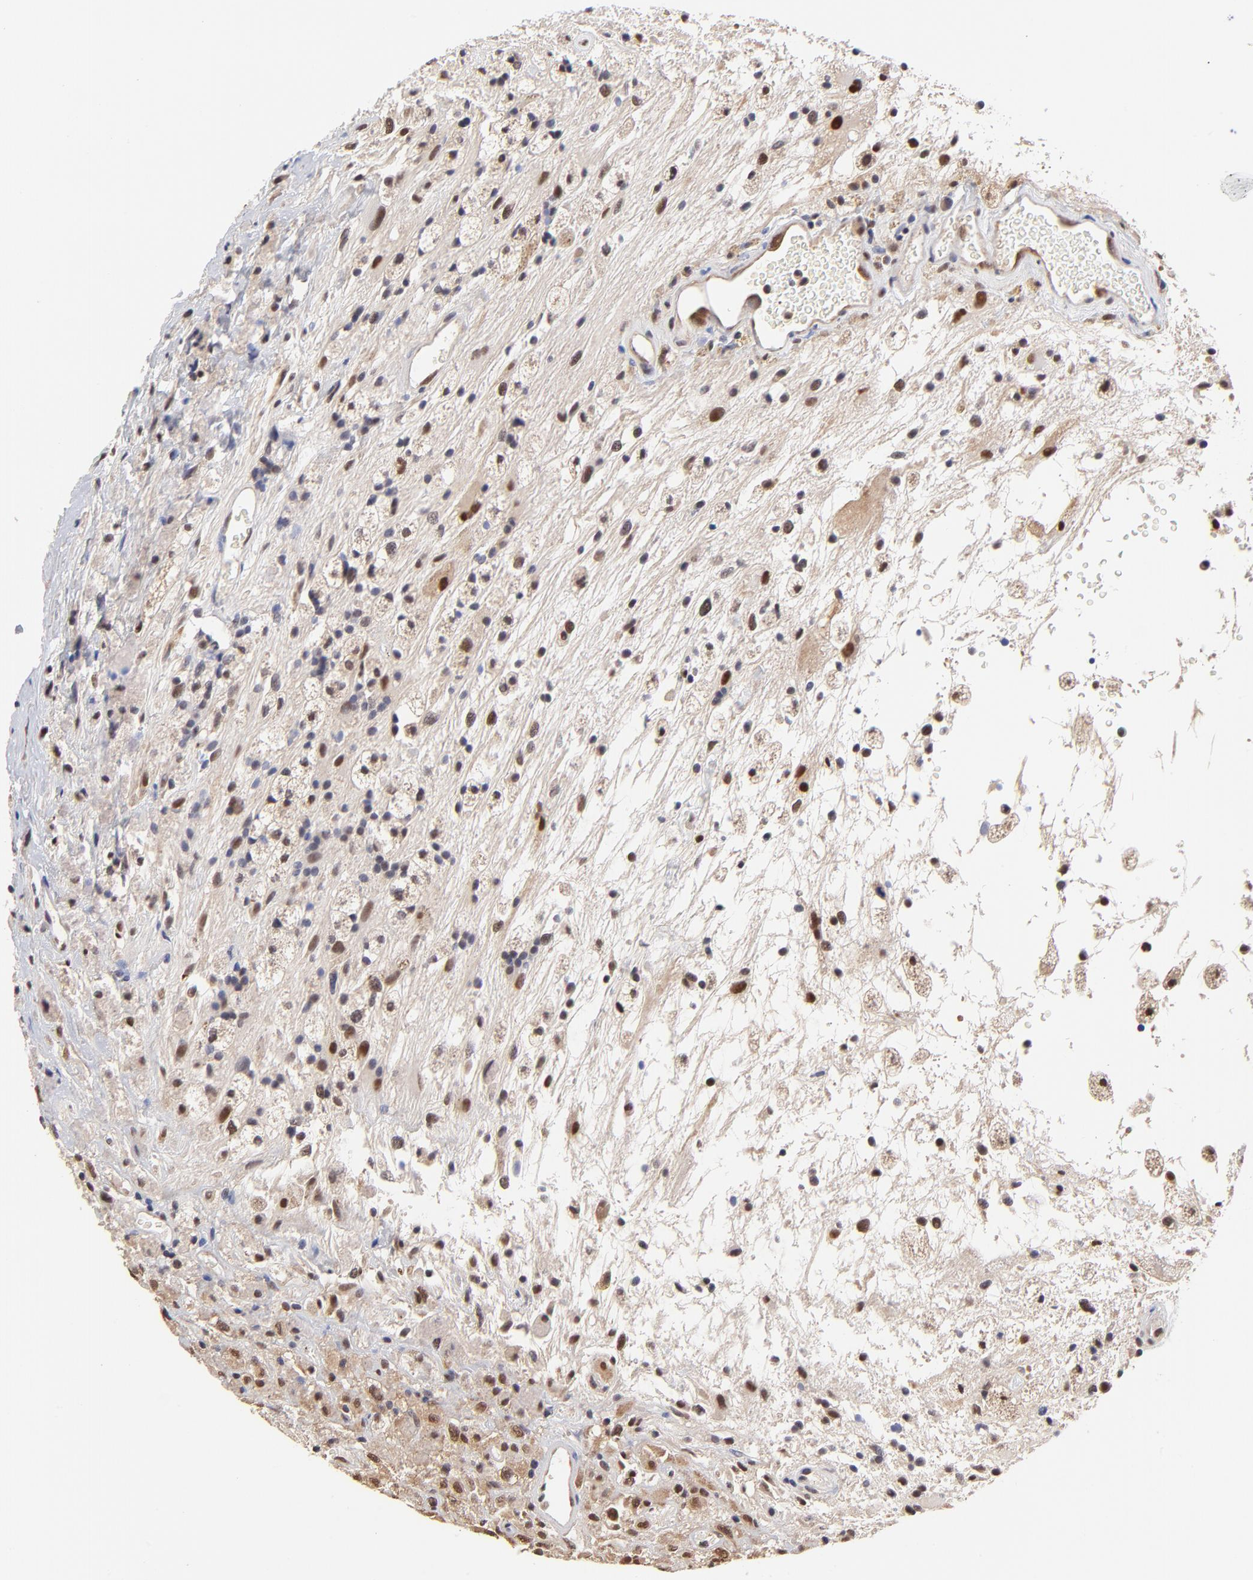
{"staining": {"intensity": "moderate", "quantity": ">75%", "location": "nuclear"}, "tissue": "glioma", "cell_type": "Tumor cells", "image_type": "cancer", "snomed": [{"axis": "morphology", "description": "Glioma, malignant, High grade"}, {"axis": "topography", "description": "Brain"}], "caption": "A medium amount of moderate nuclear staining is appreciated in about >75% of tumor cells in glioma tissue. Using DAB (brown) and hematoxylin (blue) stains, captured at high magnification using brightfield microscopy.", "gene": "PSMC4", "patient": {"sex": "male", "age": 48}}